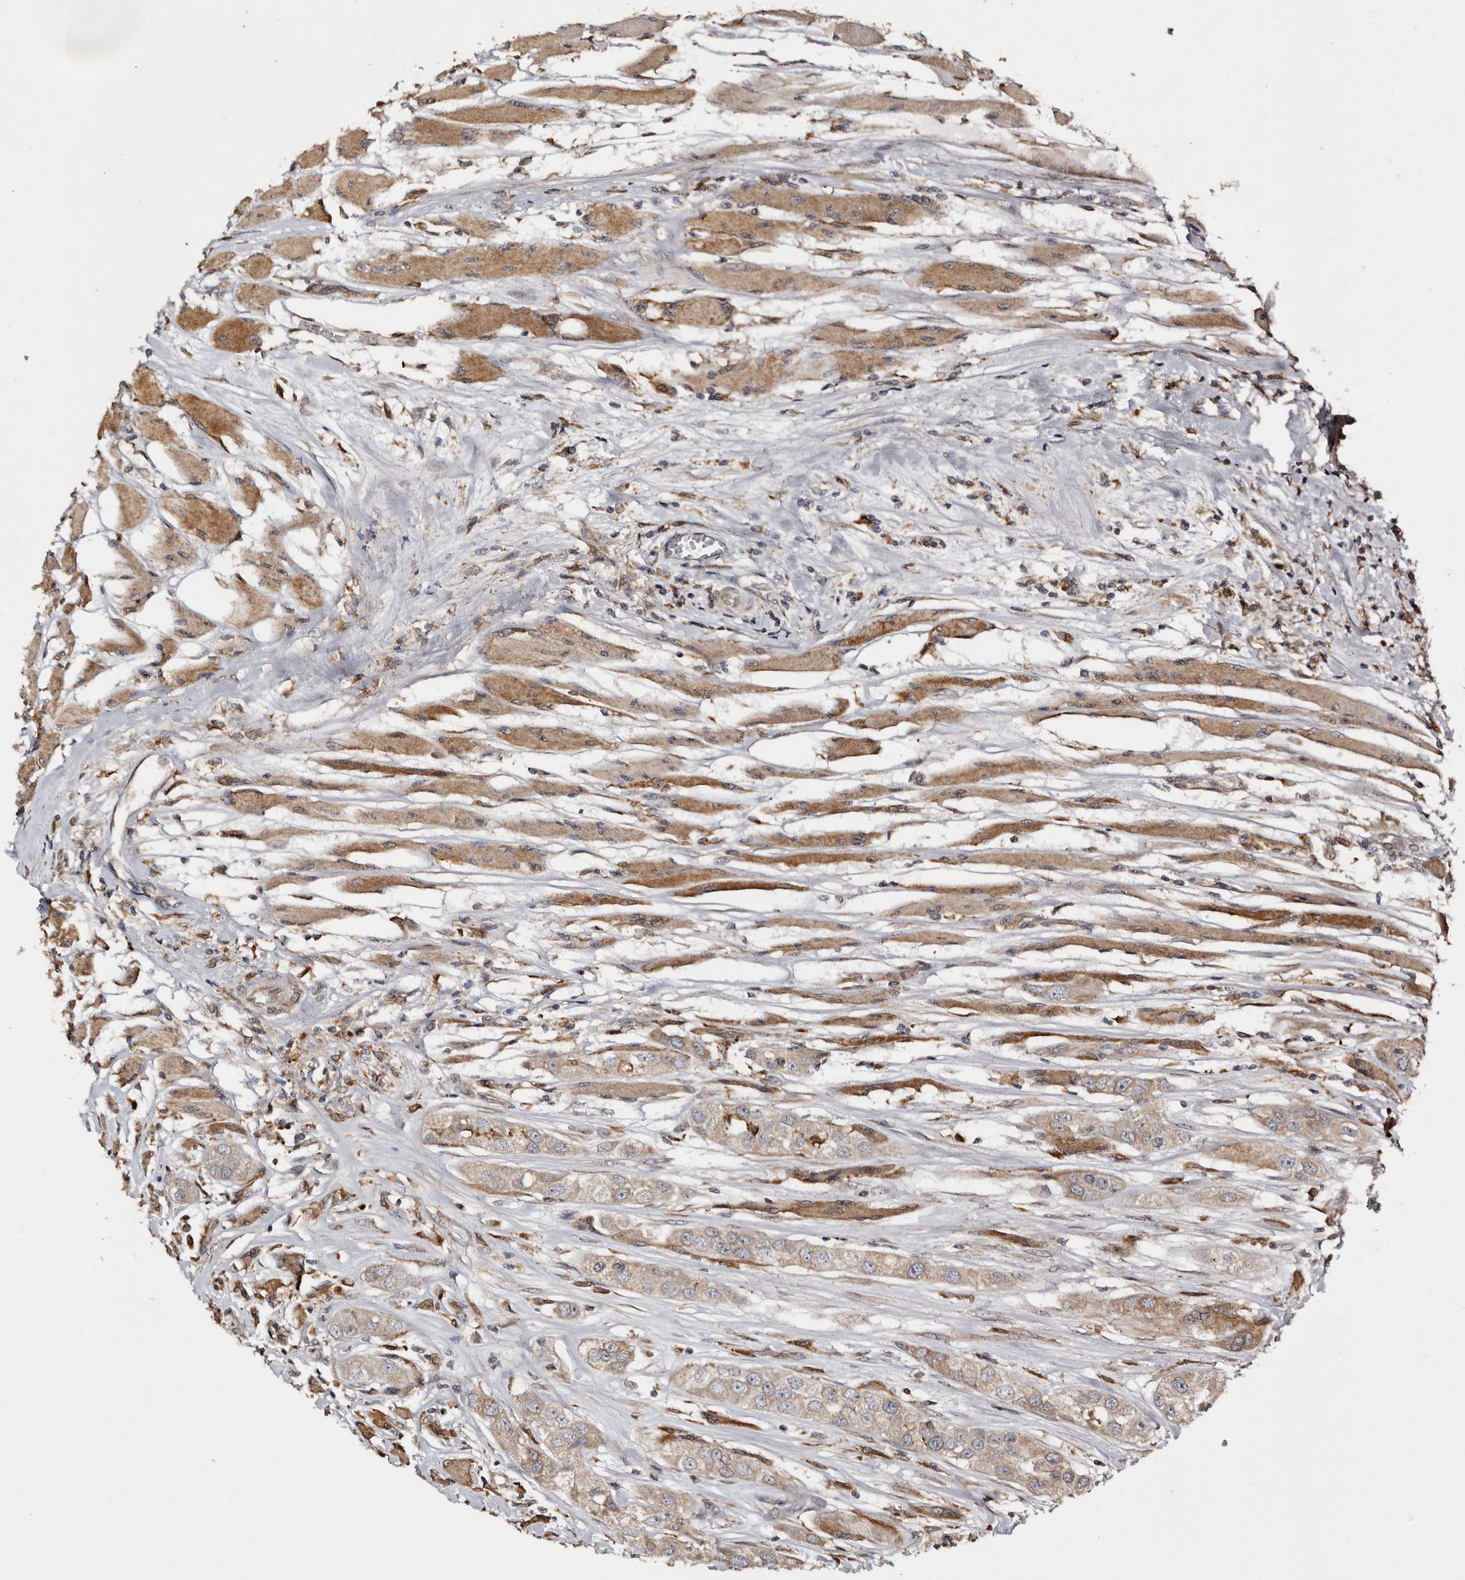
{"staining": {"intensity": "moderate", "quantity": ">75%", "location": "cytoplasmic/membranous"}, "tissue": "head and neck cancer", "cell_type": "Tumor cells", "image_type": "cancer", "snomed": [{"axis": "morphology", "description": "Normal tissue, NOS"}, {"axis": "morphology", "description": "Squamous cell carcinoma, NOS"}, {"axis": "topography", "description": "Skeletal muscle"}, {"axis": "topography", "description": "Head-Neck"}], "caption": "A medium amount of moderate cytoplasmic/membranous staining is present in about >75% of tumor cells in head and neck cancer tissue.", "gene": "INKA2", "patient": {"sex": "male", "age": 51}}